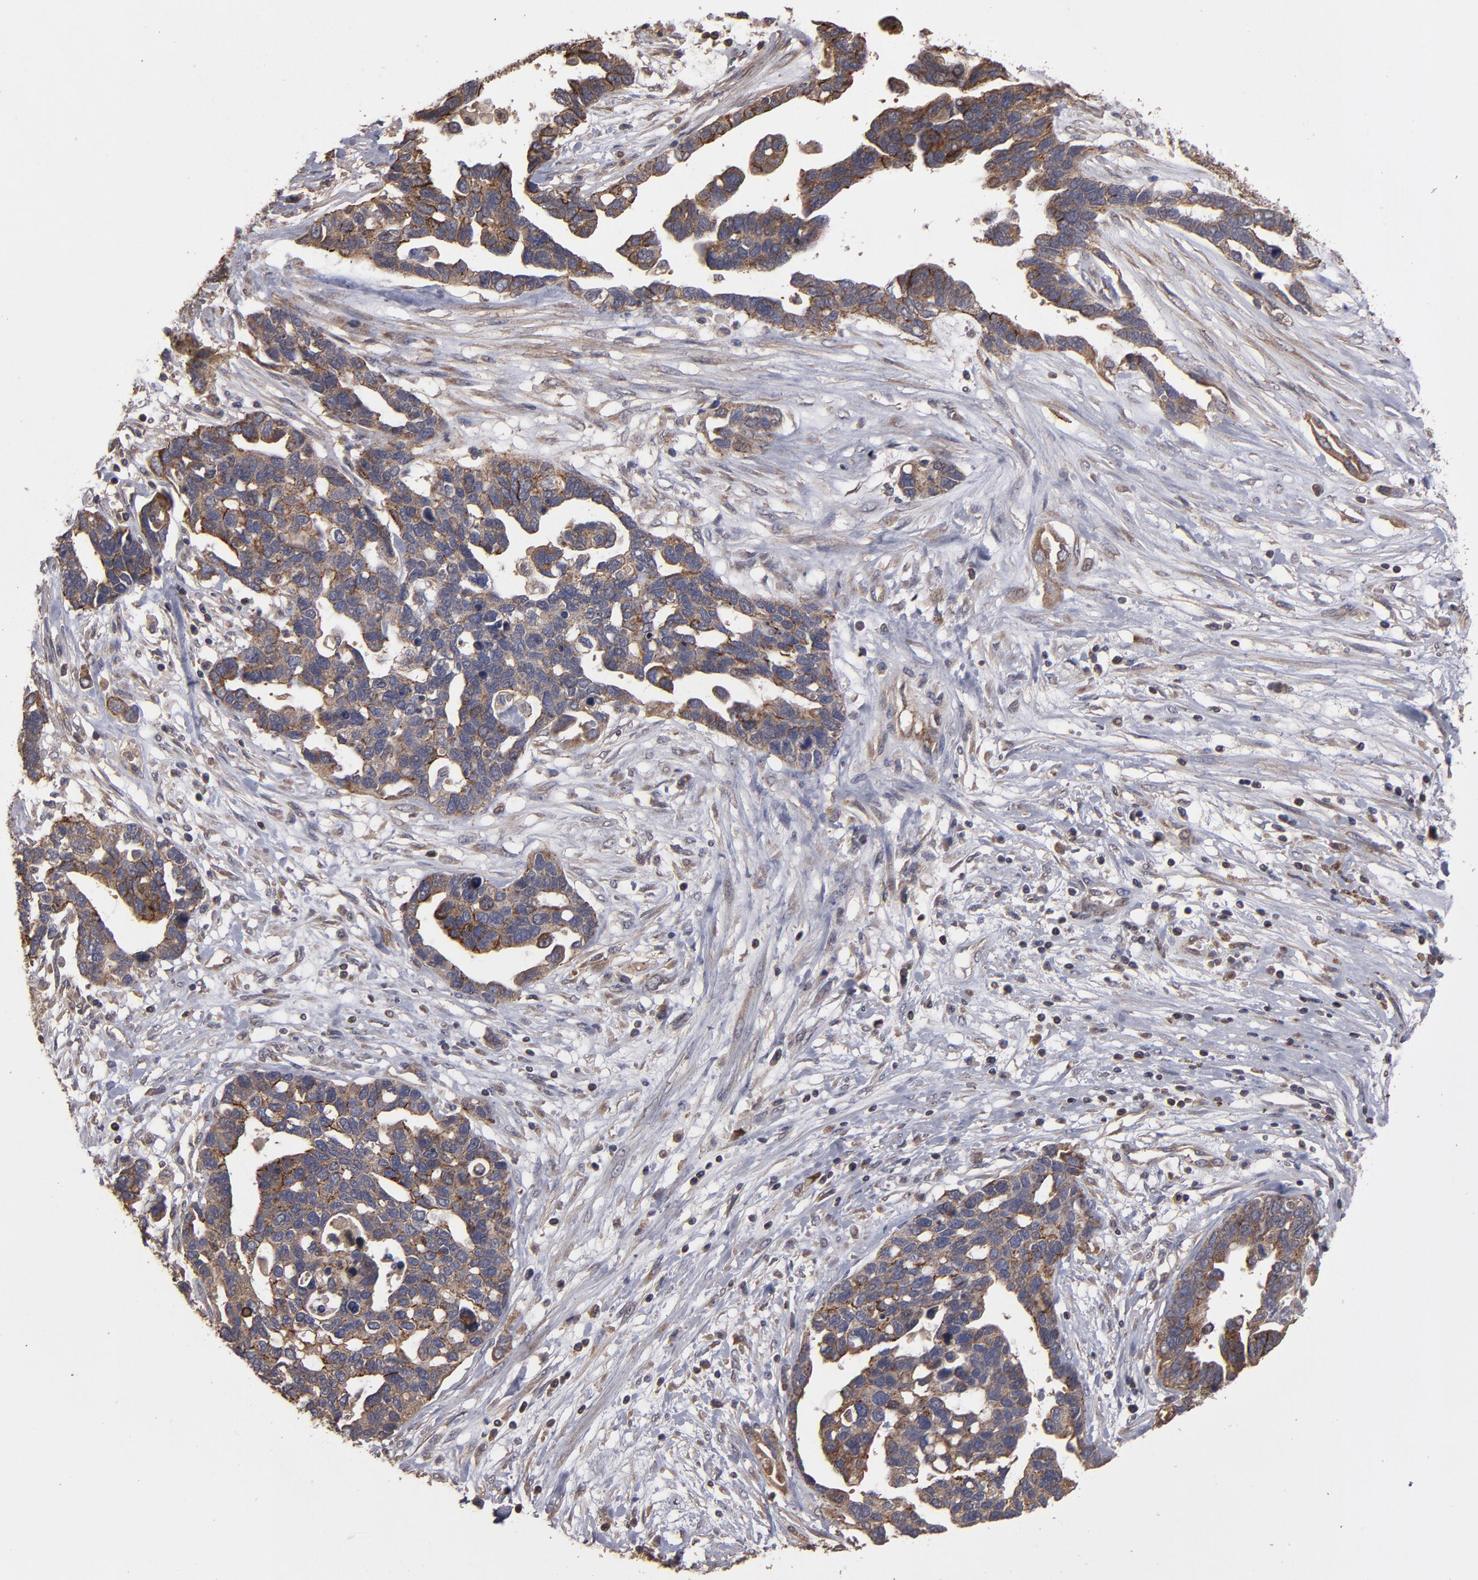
{"staining": {"intensity": "weak", "quantity": ">75%", "location": "cytoplasmic/membranous"}, "tissue": "ovarian cancer", "cell_type": "Tumor cells", "image_type": "cancer", "snomed": [{"axis": "morphology", "description": "Cystadenocarcinoma, serous, NOS"}, {"axis": "topography", "description": "Ovary"}], "caption": "Protein expression analysis of human serous cystadenocarcinoma (ovarian) reveals weak cytoplasmic/membranous expression in about >75% of tumor cells. (DAB (3,3'-diaminobenzidine) IHC, brown staining for protein, blue staining for nuclei).", "gene": "RPS6KA6", "patient": {"sex": "female", "age": 54}}